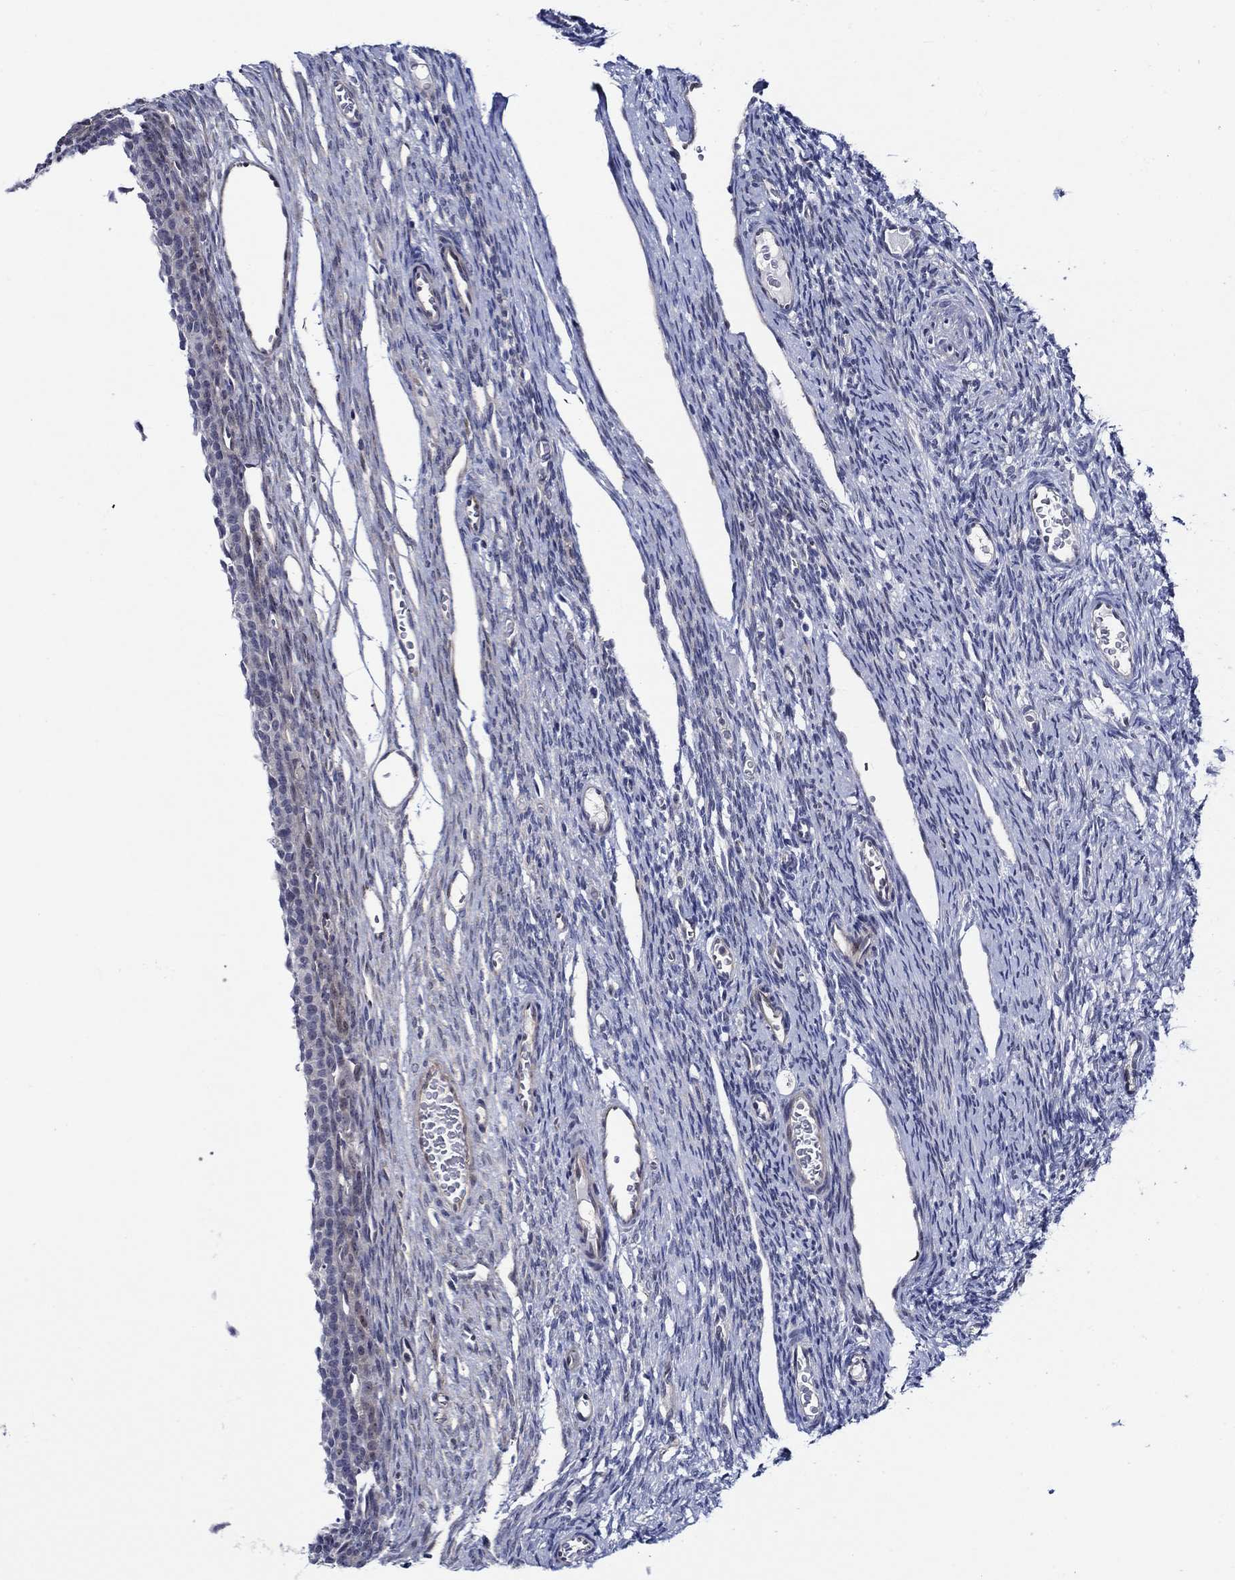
{"staining": {"intensity": "negative", "quantity": "none", "location": "none"}, "tissue": "ovary", "cell_type": "Follicle cells", "image_type": "normal", "snomed": [{"axis": "morphology", "description": "Normal tissue, NOS"}, {"axis": "topography", "description": "Ovary"}], "caption": "IHC histopathology image of normal ovary: human ovary stained with DAB (3,3'-diaminobenzidine) demonstrates no significant protein staining in follicle cells.", "gene": "C8orf48", "patient": {"sex": "female", "age": 27}}